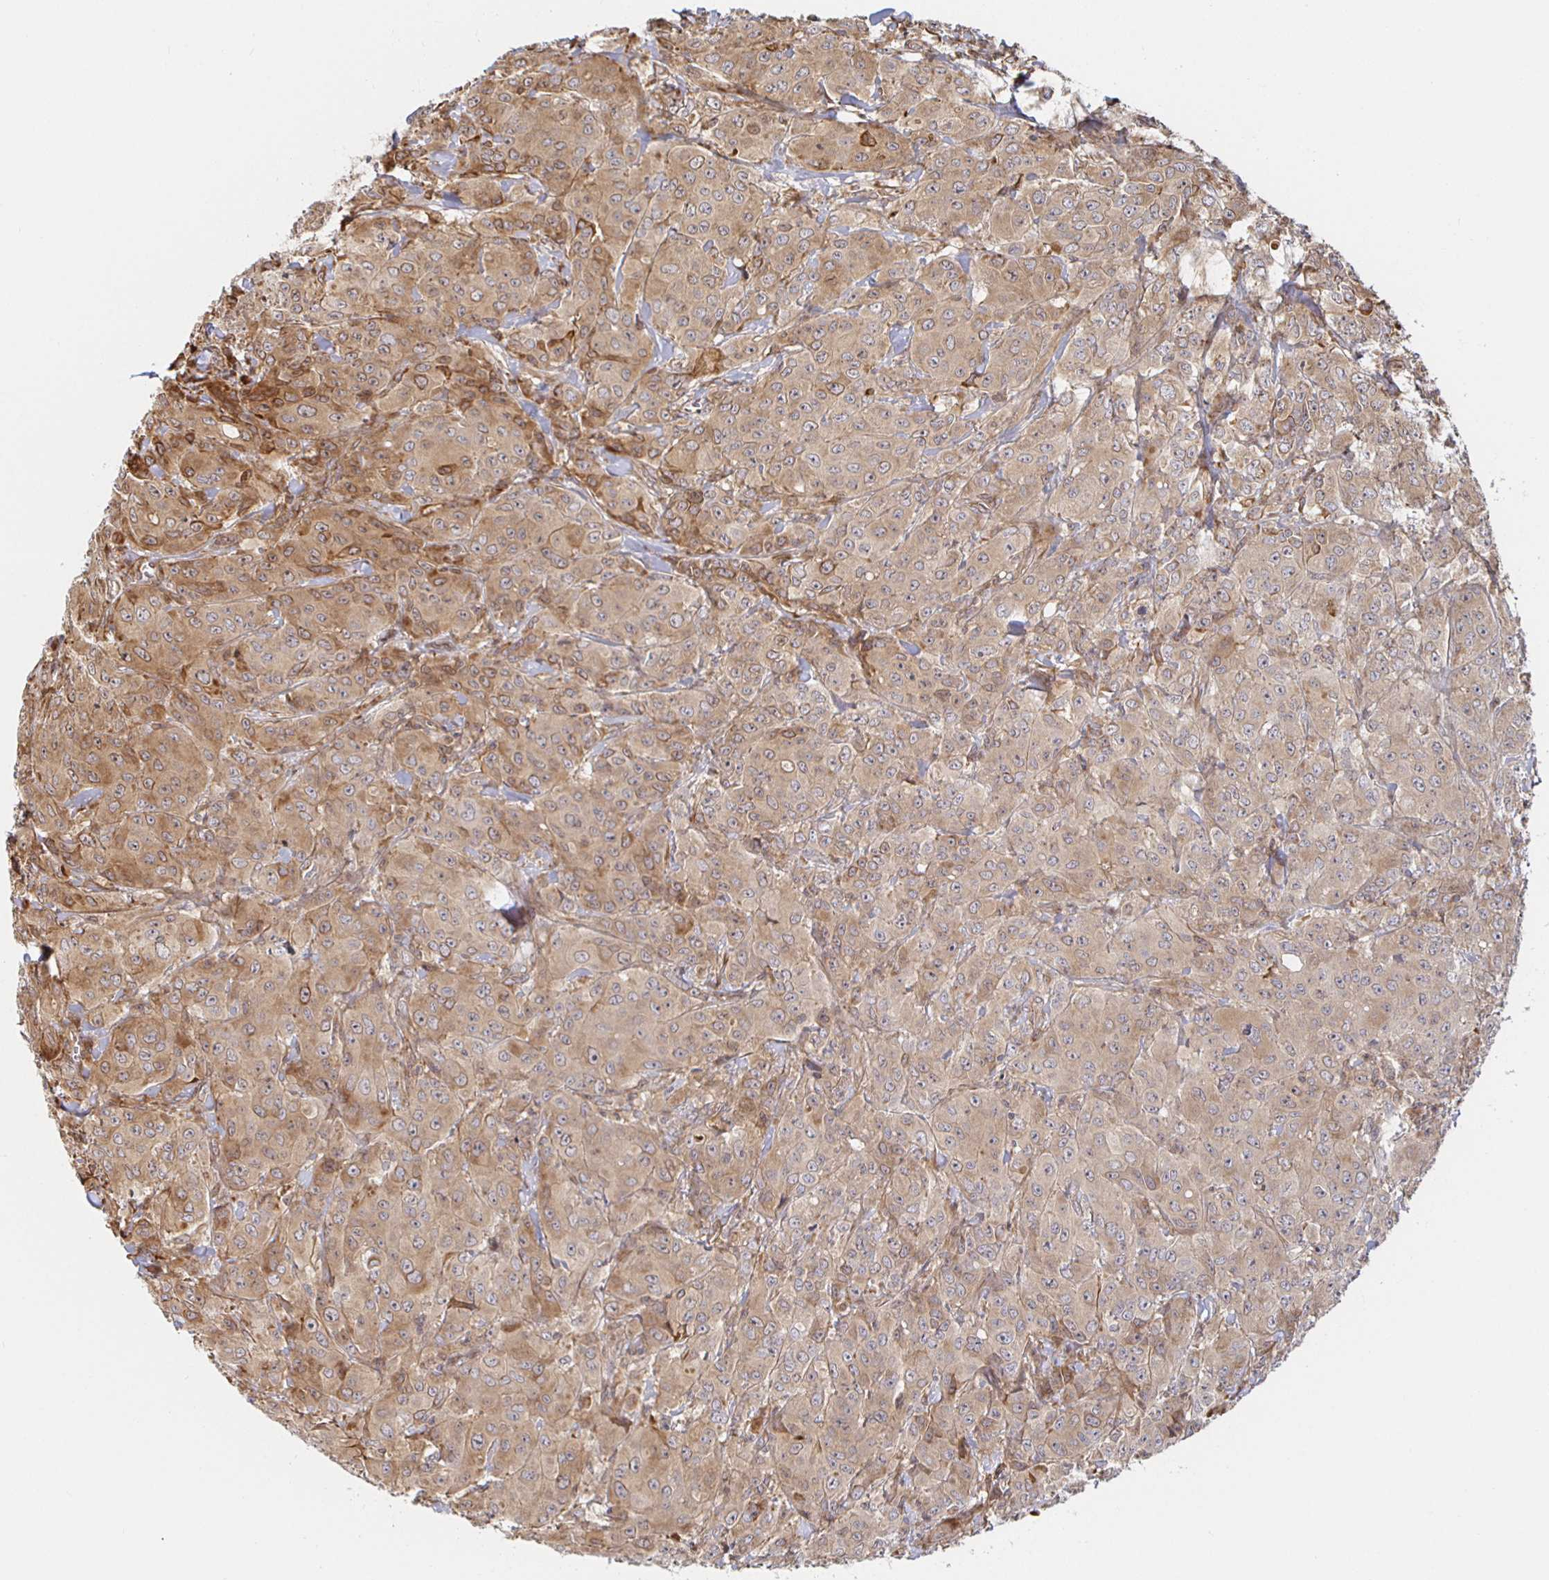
{"staining": {"intensity": "weak", "quantity": ">75%", "location": "cytoplasmic/membranous"}, "tissue": "breast cancer", "cell_type": "Tumor cells", "image_type": "cancer", "snomed": [{"axis": "morphology", "description": "Normal tissue, NOS"}, {"axis": "morphology", "description": "Duct carcinoma"}, {"axis": "topography", "description": "Breast"}], "caption": "IHC staining of breast cancer (intraductal carcinoma), which demonstrates low levels of weak cytoplasmic/membranous expression in about >75% of tumor cells indicating weak cytoplasmic/membranous protein staining. The staining was performed using DAB (brown) for protein detection and nuclei were counterstained in hematoxylin (blue).", "gene": "STRAP", "patient": {"sex": "female", "age": 43}}